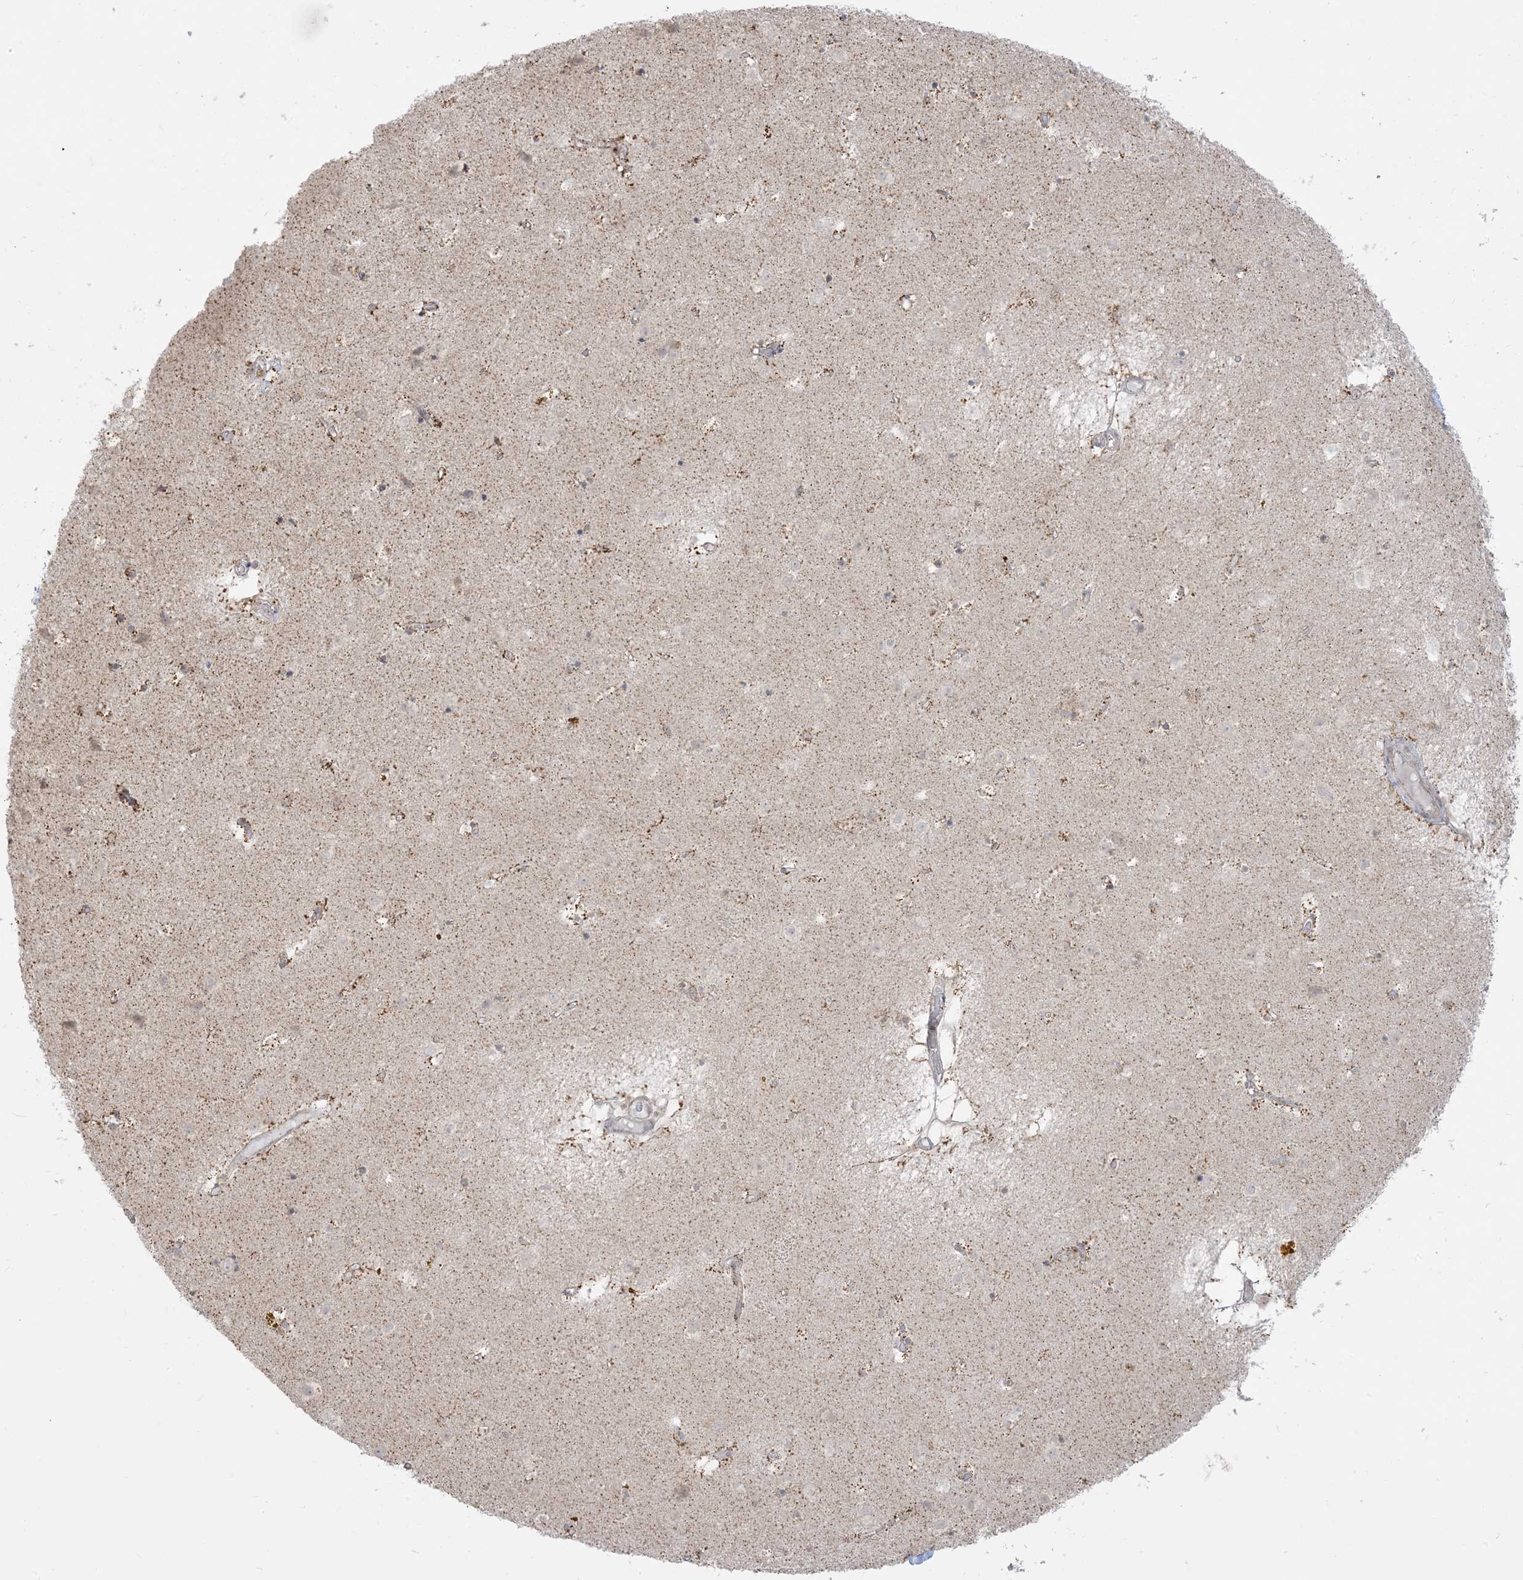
{"staining": {"intensity": "weak", "quantity": "25%-75%", "location": "cytoplasmic/membranous"}, "tissue": "caudate", "cell_type": "Glial cells", "image_type": "normal", "snomed": [{"axis": "morphology", "description": "Normal tissue, NOS"}, {"axis": "topography", "description": "Lateral ventricle wall"}], "caption": "Protein analysis of unremarkable caudate displays weak cytoplasmic/membranous expression in about 25%-75% of glial cells.", "gene": "KANSL3", "patient": {"sex": "male", "age": 70}}